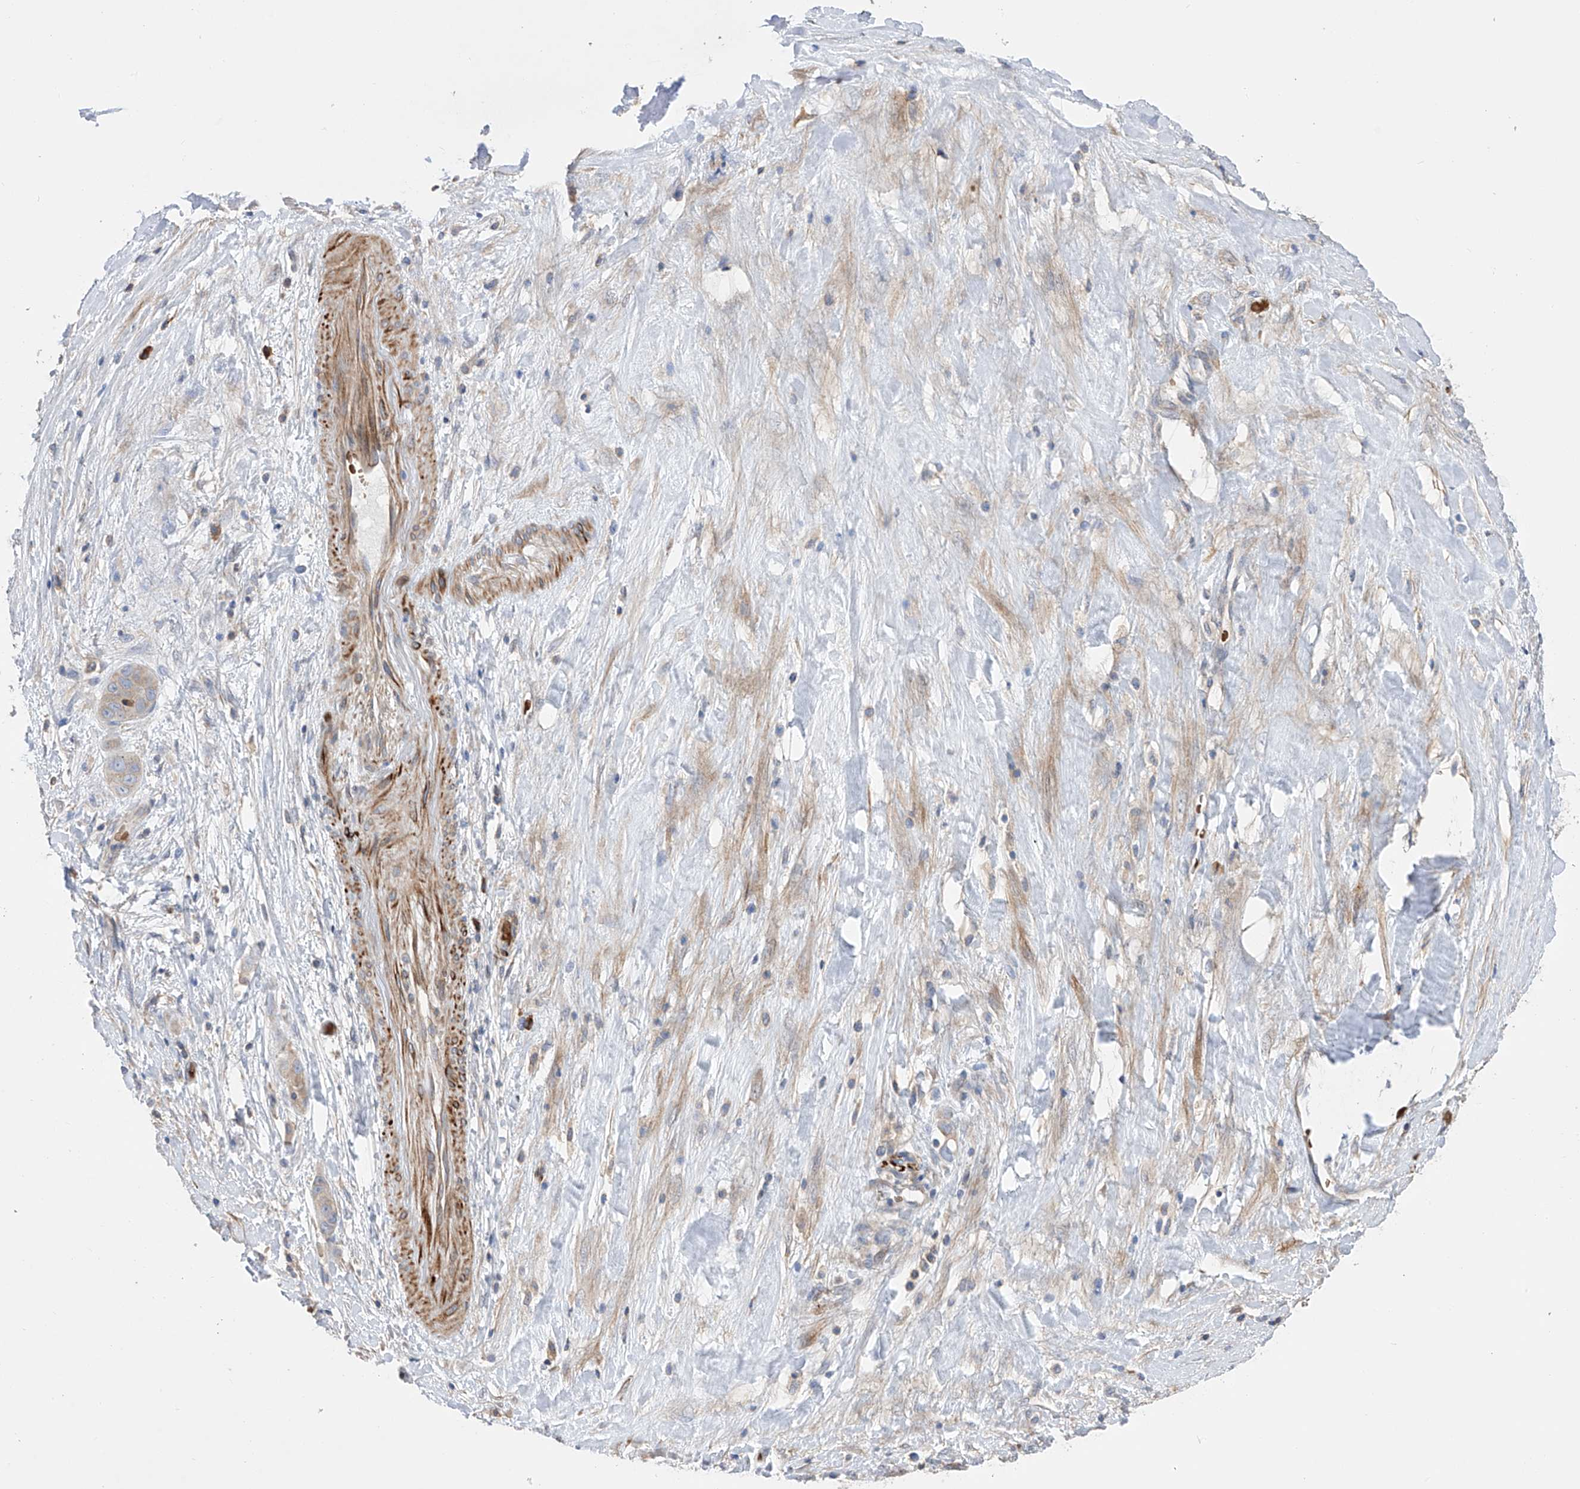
{"staining": {"intensity": "weak", "quantity": "25%-75%", "location": "cytoplasmic/membranous"}, "tissue": "liver cancer", "cell_type": "Tumor cells", "image_type": "cancer", "snomed": [{"axis": "morphology", "description": "Cholangiocarcinoma"}, {"axis": "topography", "description": "Liver"}], "caption": "This is a photomicrograph of immunohistochemistry staining of liver cholangiocarcinoma, which shows weak staining in the cytoplasmic/membranous of tumor cells.", "gene": "NFATC4", "patient": {"sex": "female", "age": 52}}